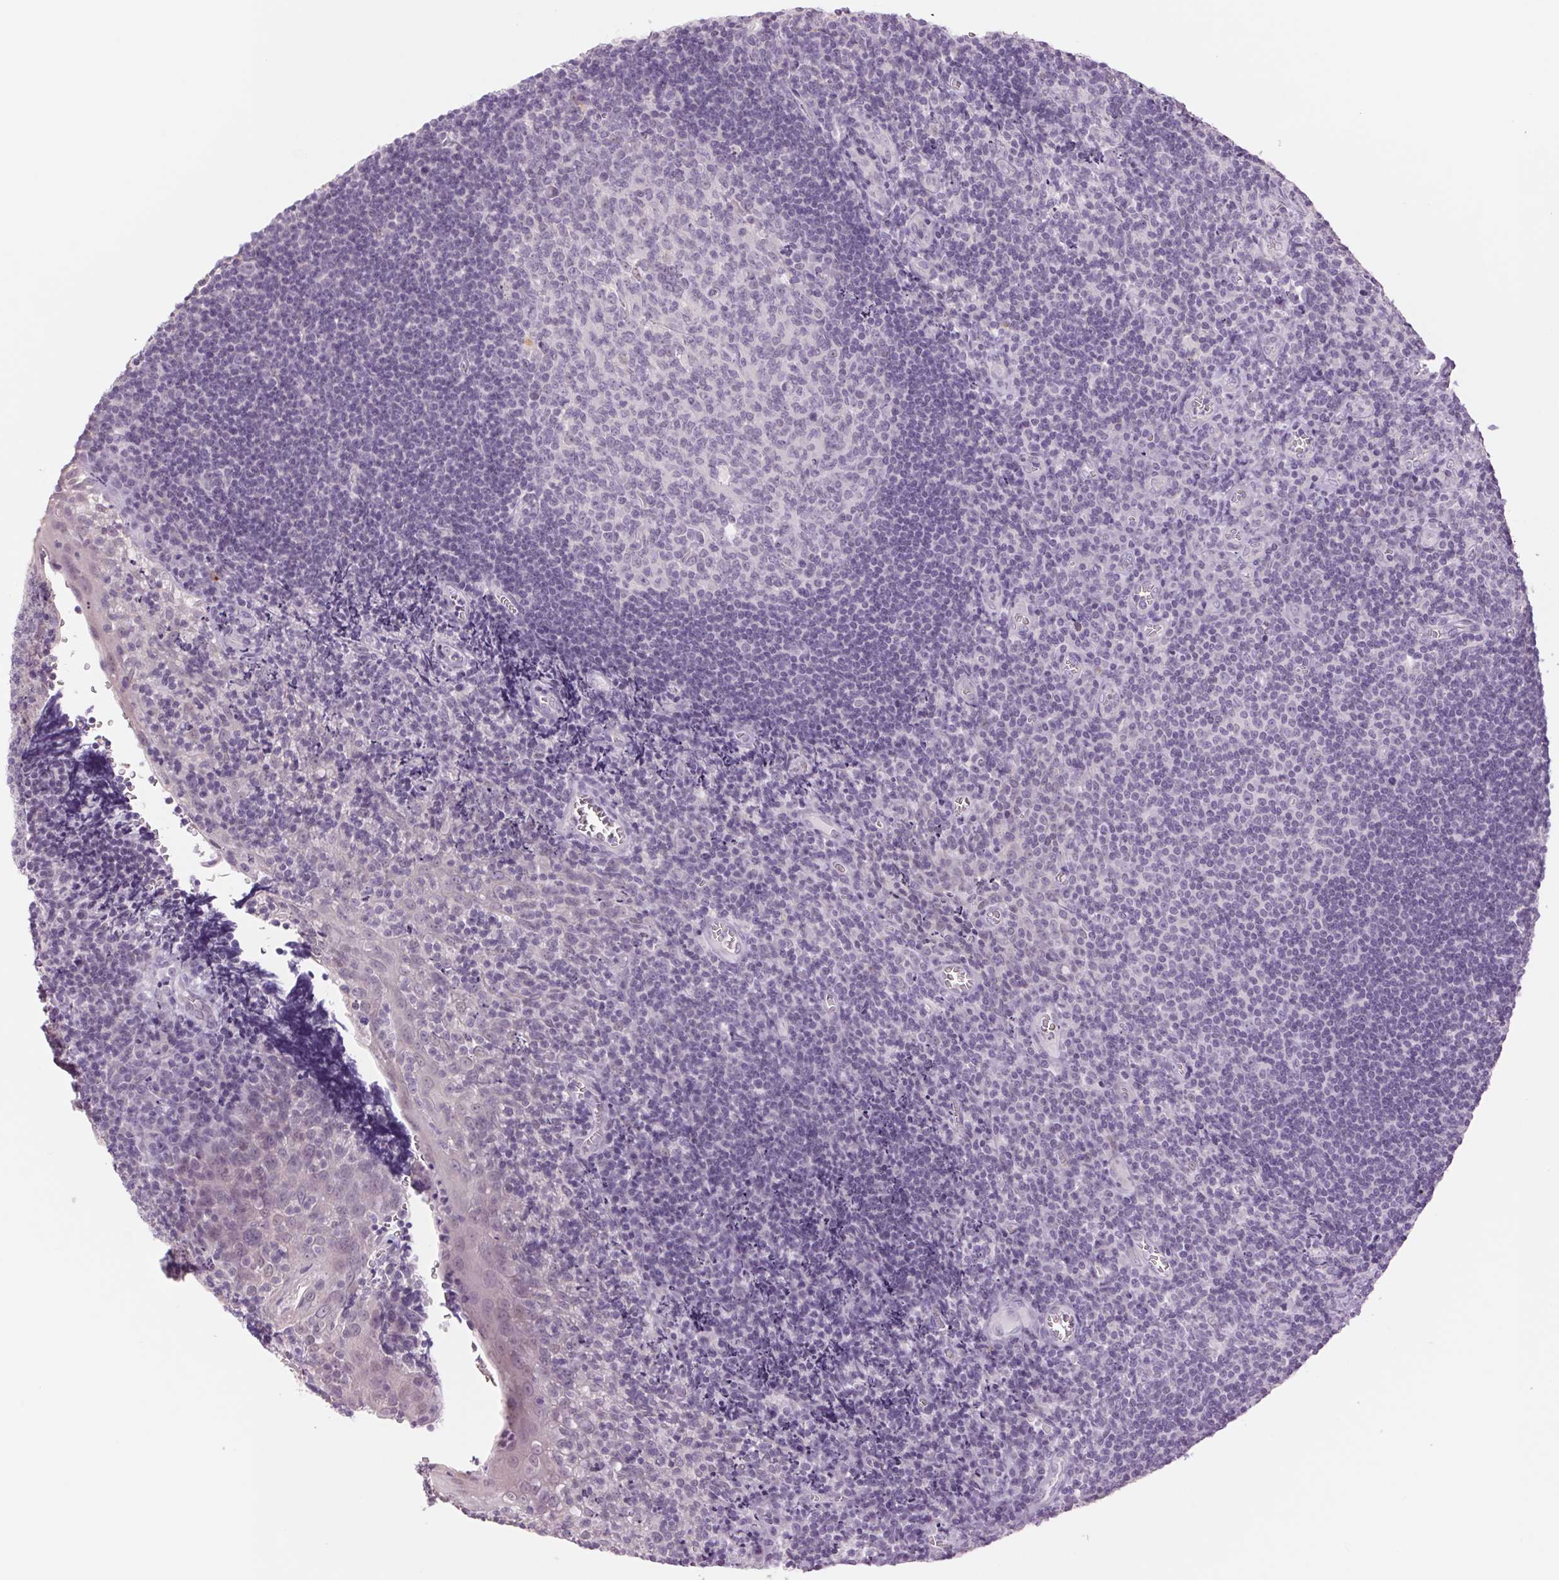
{"staining": {"intensity": "negative", "quantity": "none", "location": "none"}, "tissue": "tonsil", "cell_type": "Germinal center cells", "image_type": "normal", "snomed": [{"axis": "morphology", "description": "Normal tissue, NOS"}, {"axis": "morphology", "description": "Inflammation, NOS"}, {"axis": "topography", "description": "Tonsil"}], "caption": "Unremarkable tonsil was stained to show a protein in brown. There is no significant staining in germinal center cells. (Stains: DAB immunohistochemistry with hematoxylin counter stain, Microscopy: brightfield microscopy at high magnification).", "gene": "MPO", "patient": {"sex": "female", "age": 31}}